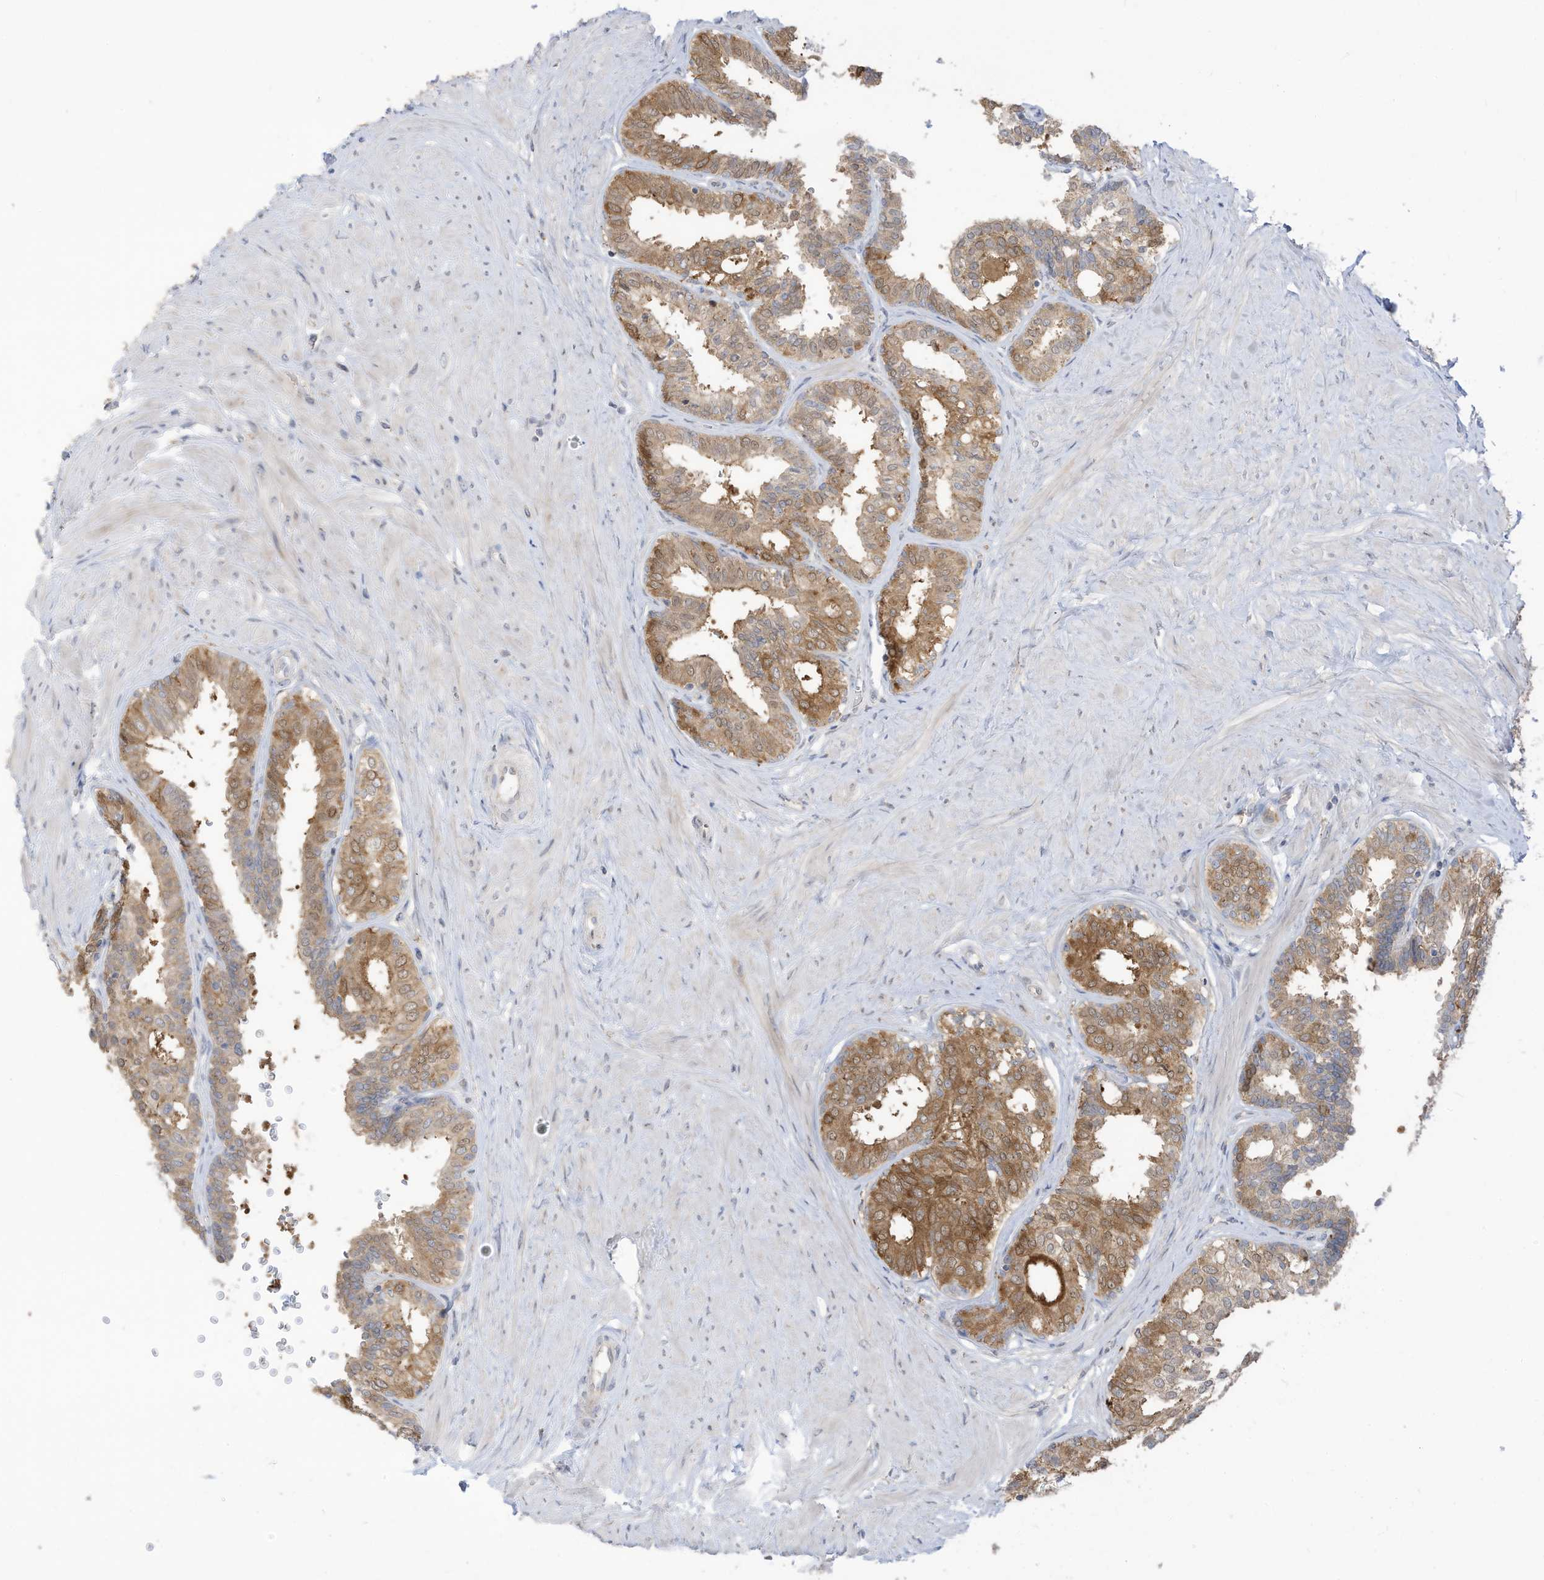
{"staining": {"intensity": "moderate", "quantity": "25%-75%", "location": "cytoplasmic/membranous"}, "tissue": "prostate", "cell_type": "Glandular cells", "image_type": "normal", "snomed": [{"axis": "morphology", "description": "Normal tissue, NOS"}, {"axis": "topography", "description": "Prostate"}], "caption": "Glandular cells display moderate cytoplasmic/membranous staining in about 25%-75% of cells in normal prostate.", "gene": "LRRN2", "patient": {"sex": "male", "age": 48}}